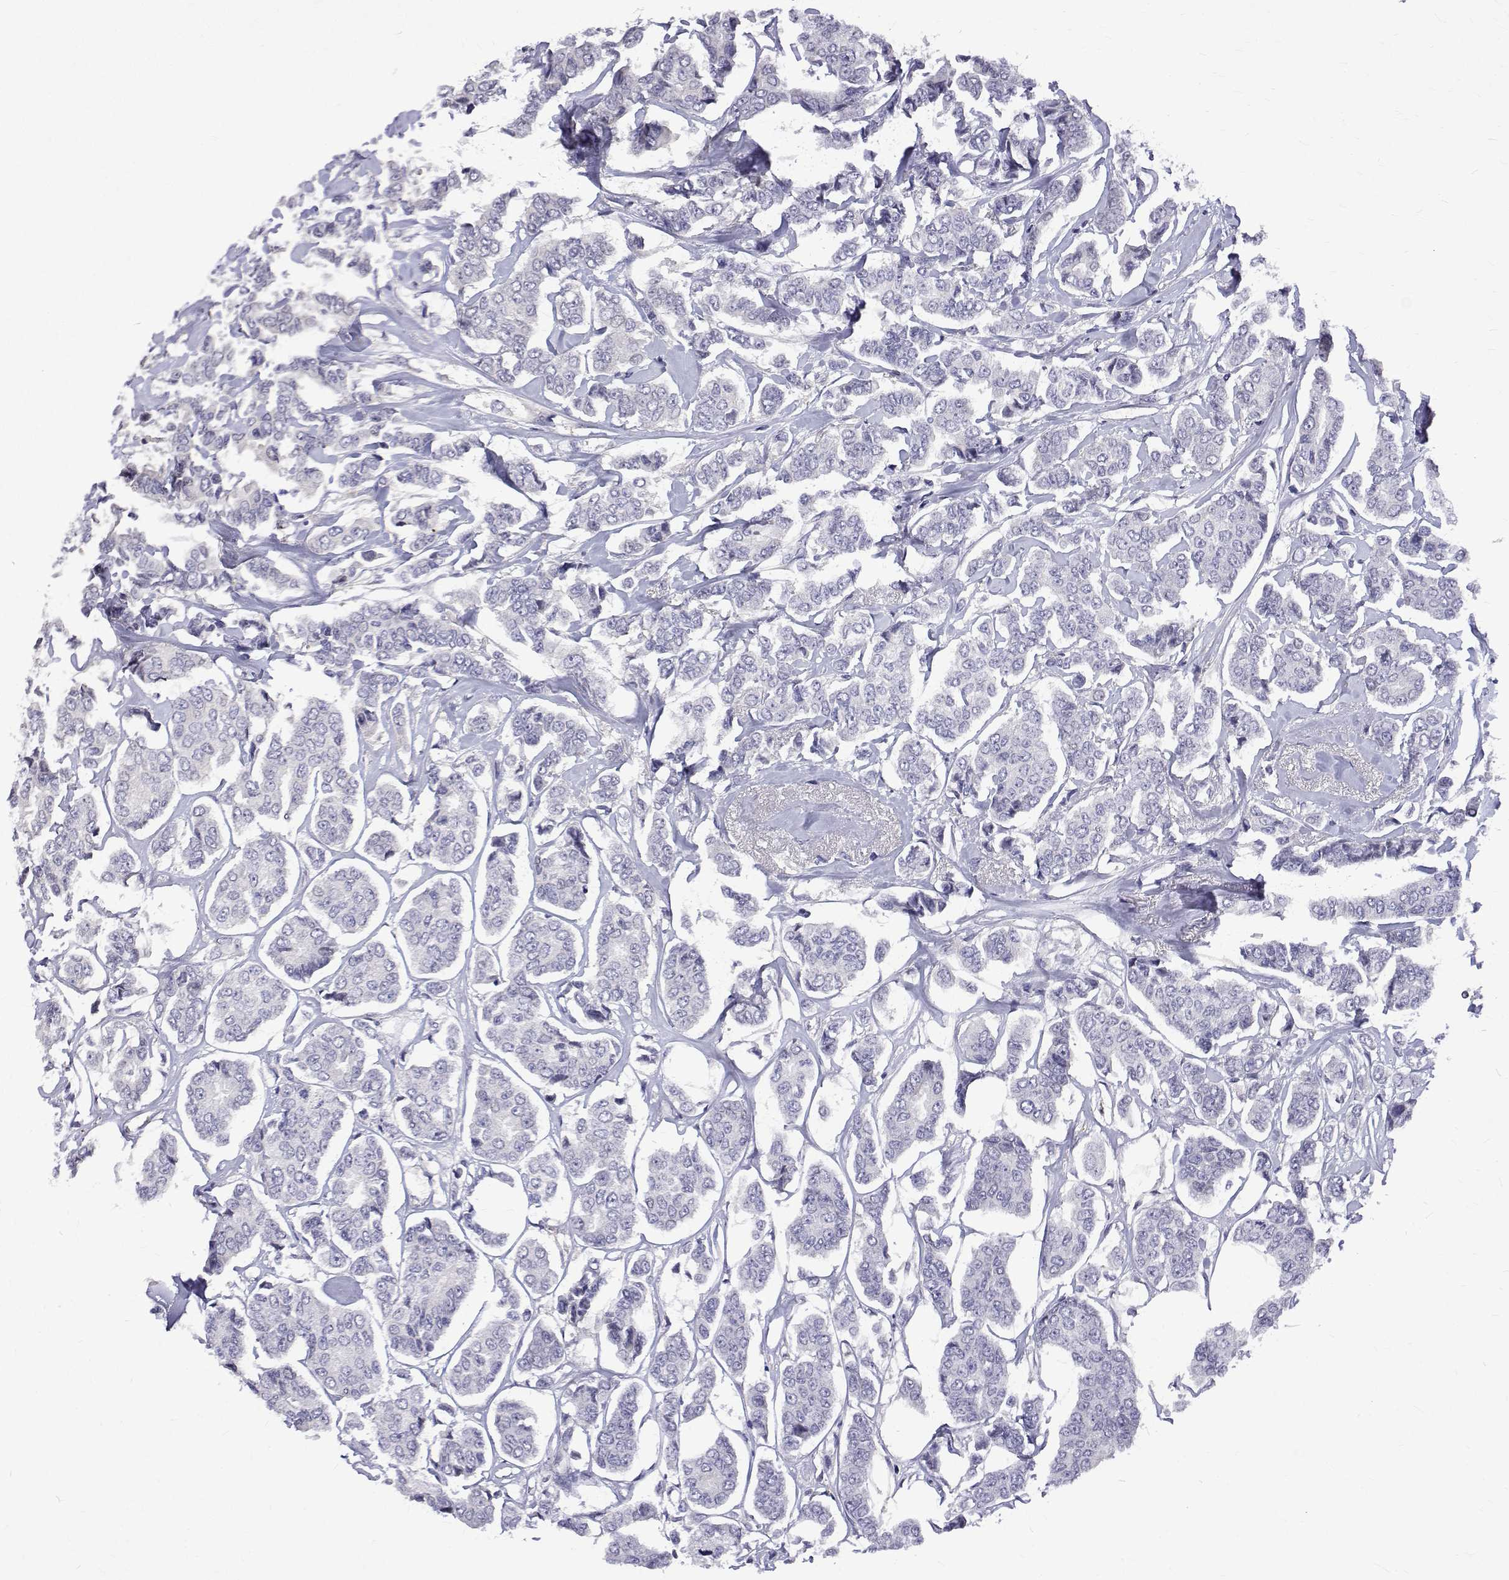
{"staining": {"intensity": "negative", "quantity": "none", "location": "none"}, "tissue": "breast cancer", "cell_type": "Tumor cells", "image_type": "cancer", "snomed": [{"axis": "morphology", "description": "Duct carcinoma"}, {"axis": "topography", "description": "Breast"}], "caption": "Immunohistochemistry (IHC) photomicrograph of breast intraductal carcinoma stained for a protein (brown), which demonstrates no positivity in tumor cells.", "gene": "PADI1", "patient": {"sex": "female", "age": 94}}